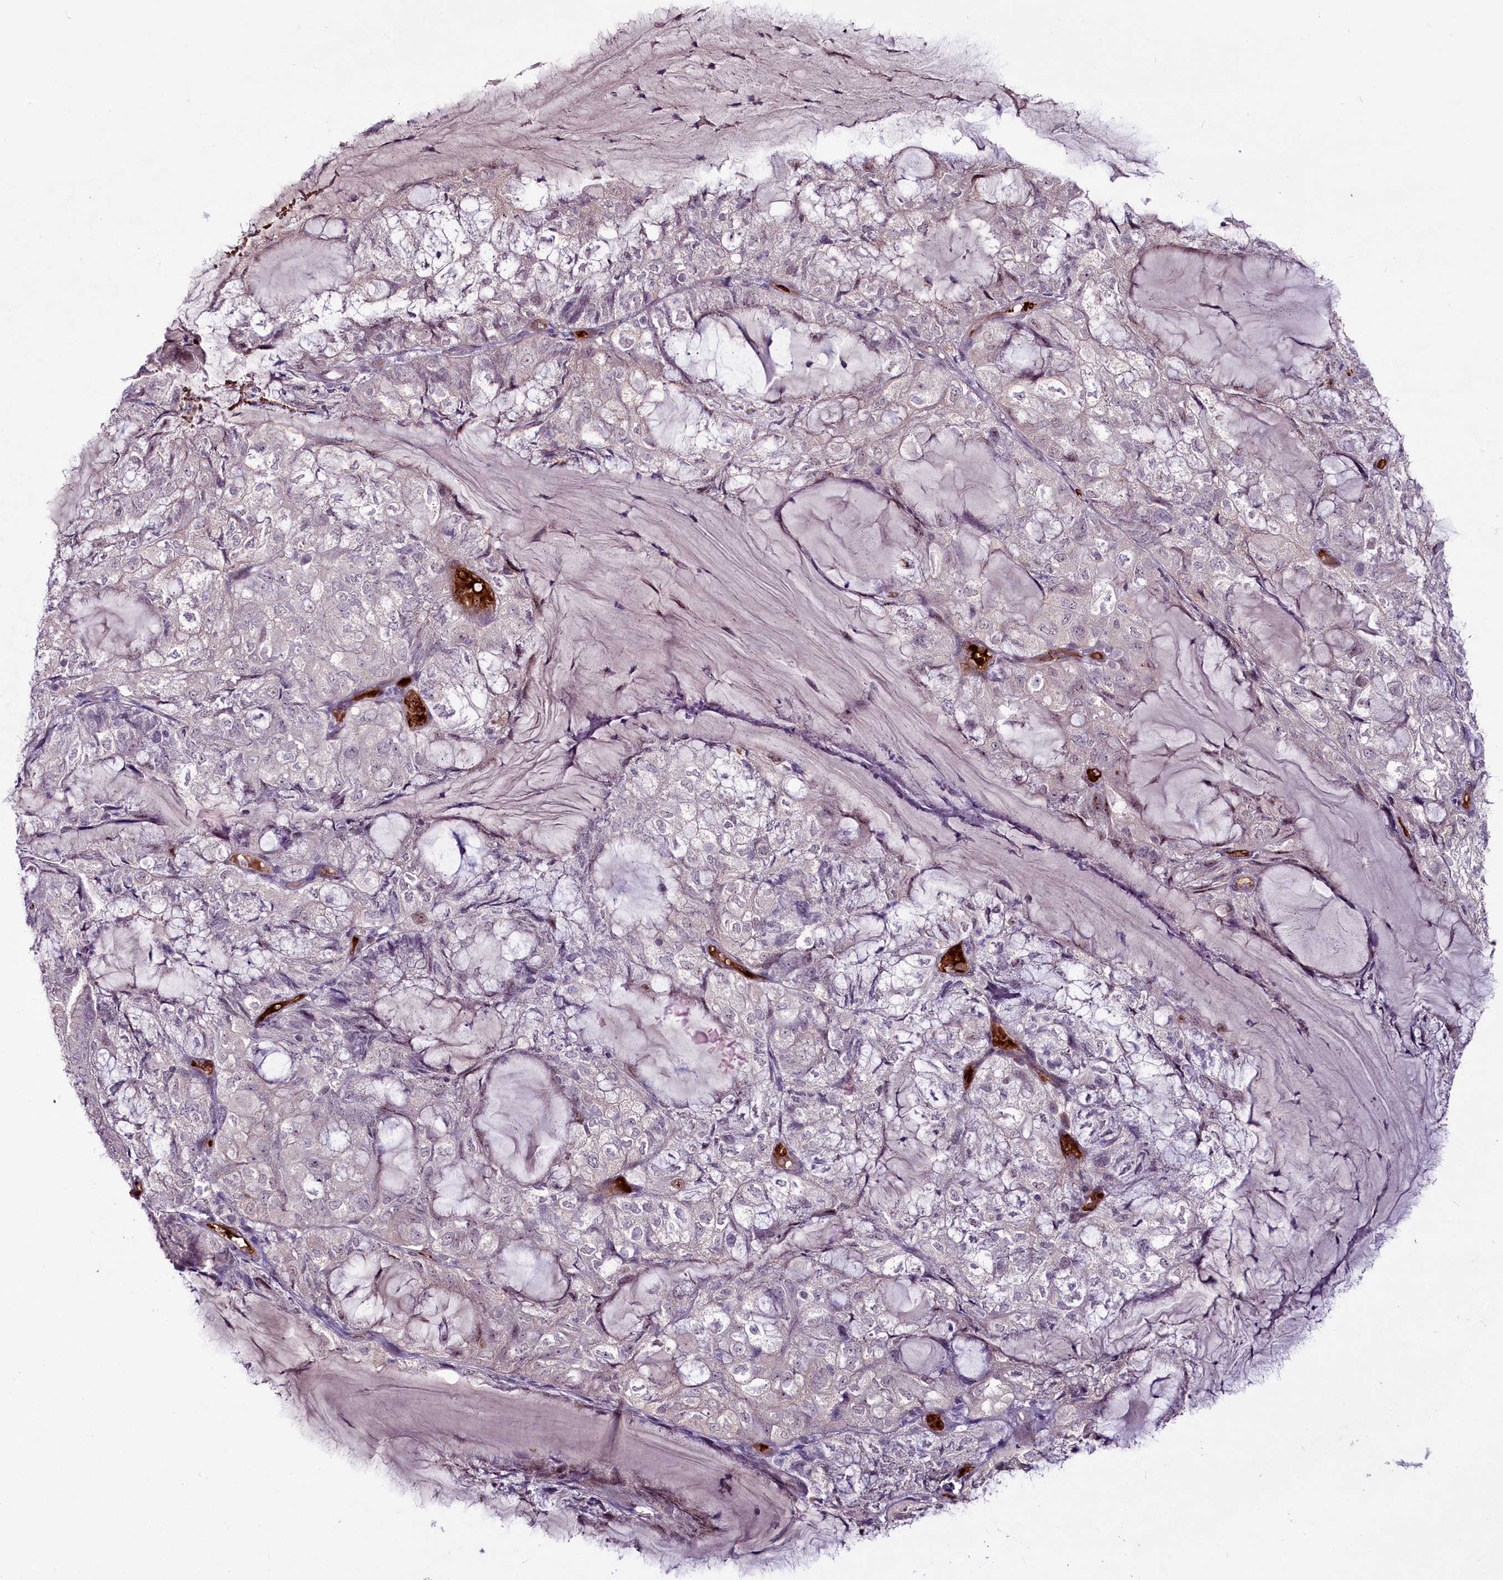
{"staining": {"intensity": "negative", "quantity": "none", "location": "none"}, "tissue": "endometrial cancer", "cell_type": "Tumor cells", "image_type": "cancer", "snomed": [{"axis": "morphology", "description": "Adenocarcinoma, NOS"}, {"axis": "topography", "description": "Endometrium"}], "caption": "Tumor cells show no significant staining in endometrial cancer (adenocarcinoma).", "gene": "SUSD3", "patient": {"sex": "female", "age": 81}}